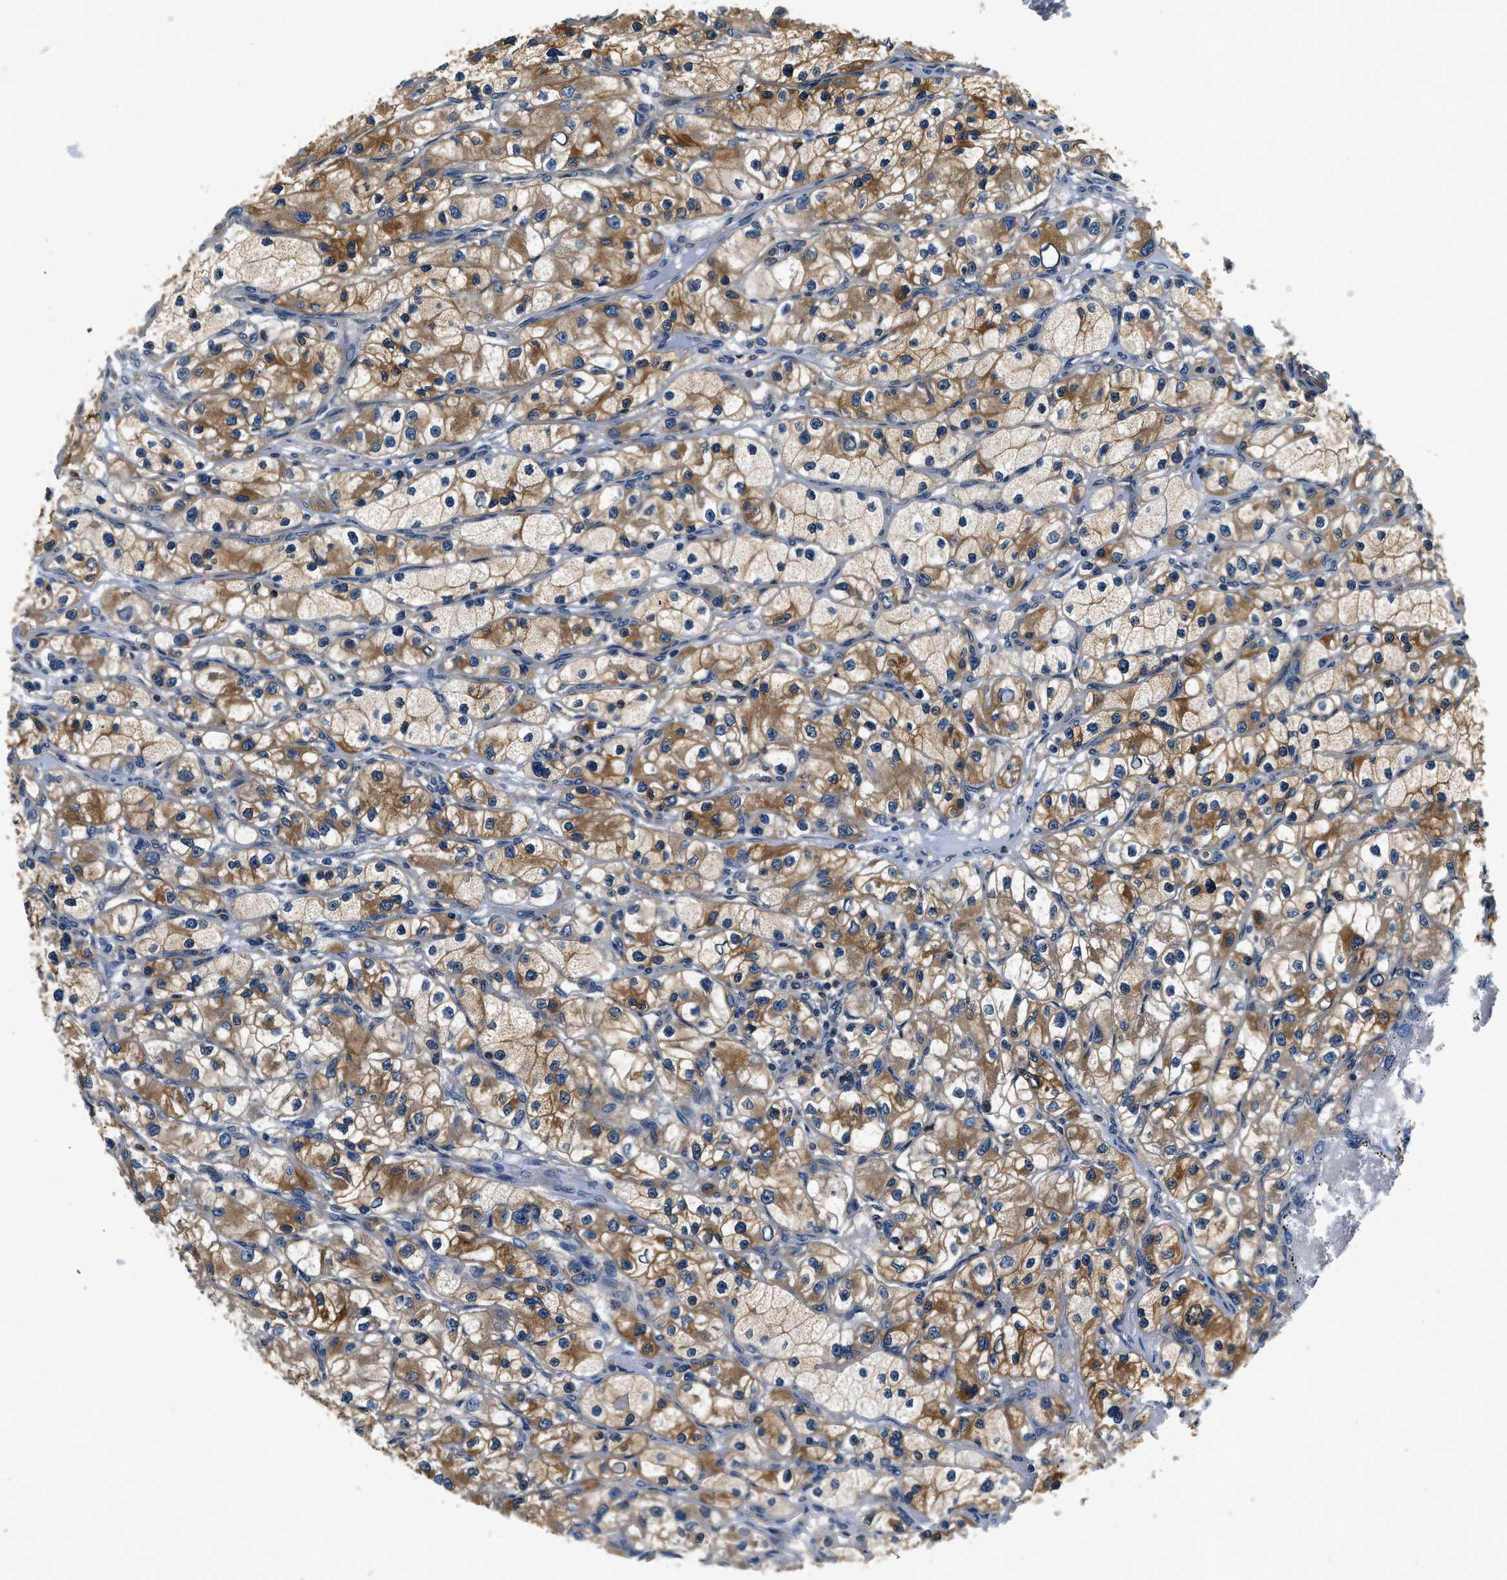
{"staining": {"intensity": "moderate", "quantity": ">75%", "location": "cytoplasmic/membranous"}, "tissue": "renal cancer", "cell_type": "Tumor cells", "image_type": "cancer", "snomed": [{"axis": "morphology", "description": "Adenocarcinoma, NOS"}, {"axis": "topography", "description": "Kidney"}], "caption": "Brown immunohistochemical staining in human renal cancer demonstrates moderate cytoplasmic/membranous positivity in approximately >75% of tumor cells.", "gene": "RESF1", "patient": {"sex": "female", "age": 57}}